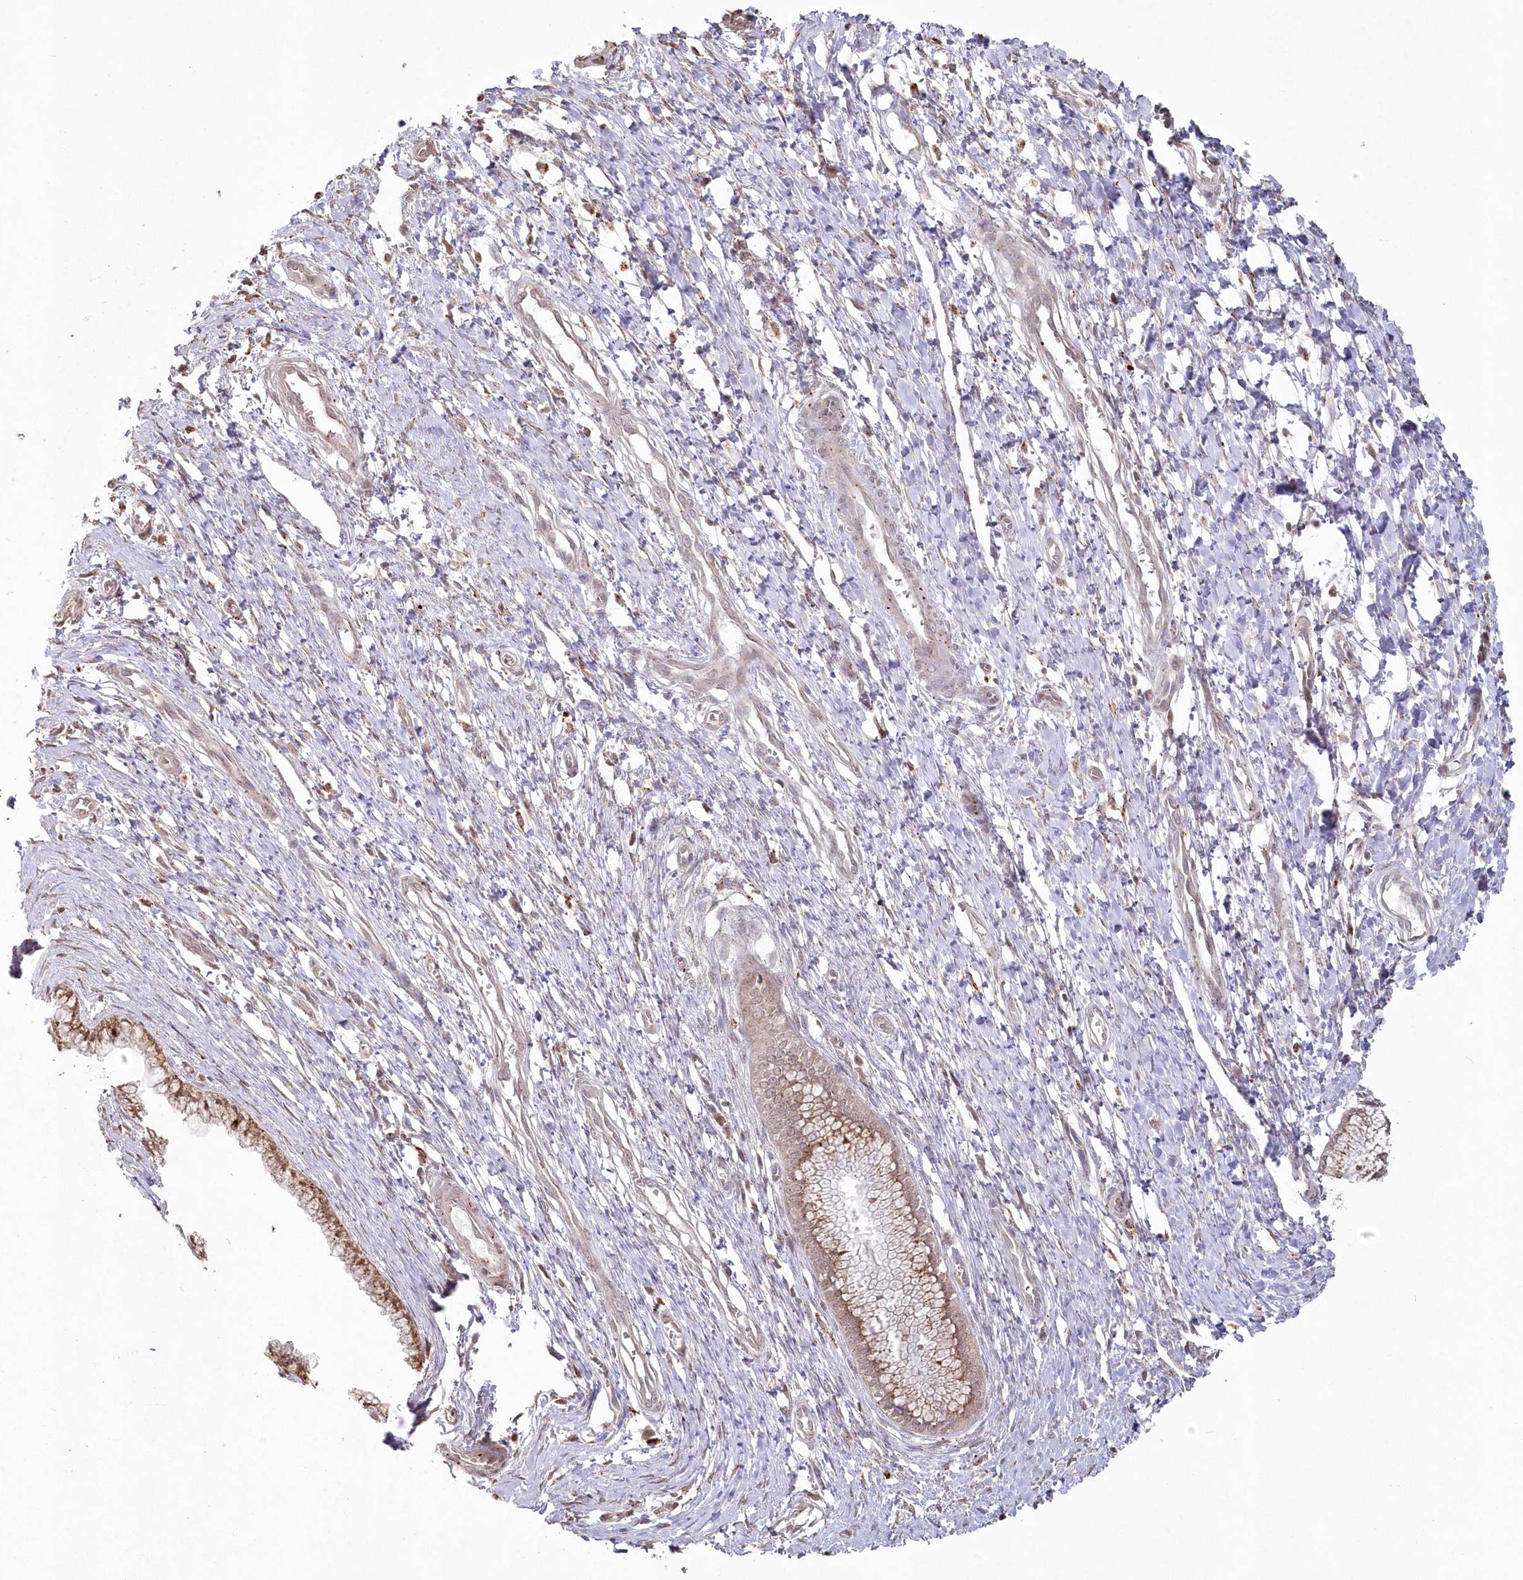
{"staining": {"intensity": "strong", "quantity": "25%-75%", "location": "cytoplasmic/membranous"}, "tissue": "cervix", "cell_type": "Glandular cells", "image_type": "normal", "snomed": [{"axis": "morphology", "description": "Normal tissue, NOS"}, {"axis": "topography", "description": "Cervix"}], "caption": "High-power microscopy captured an immunohistochemistry photomicrograph of normal cervix, revealing strong cytoplasmic/membranous expression in about 25%-75% of glandular cells.", "gene": "ARSB", "patient": {"sex": "female", "age": 55}}